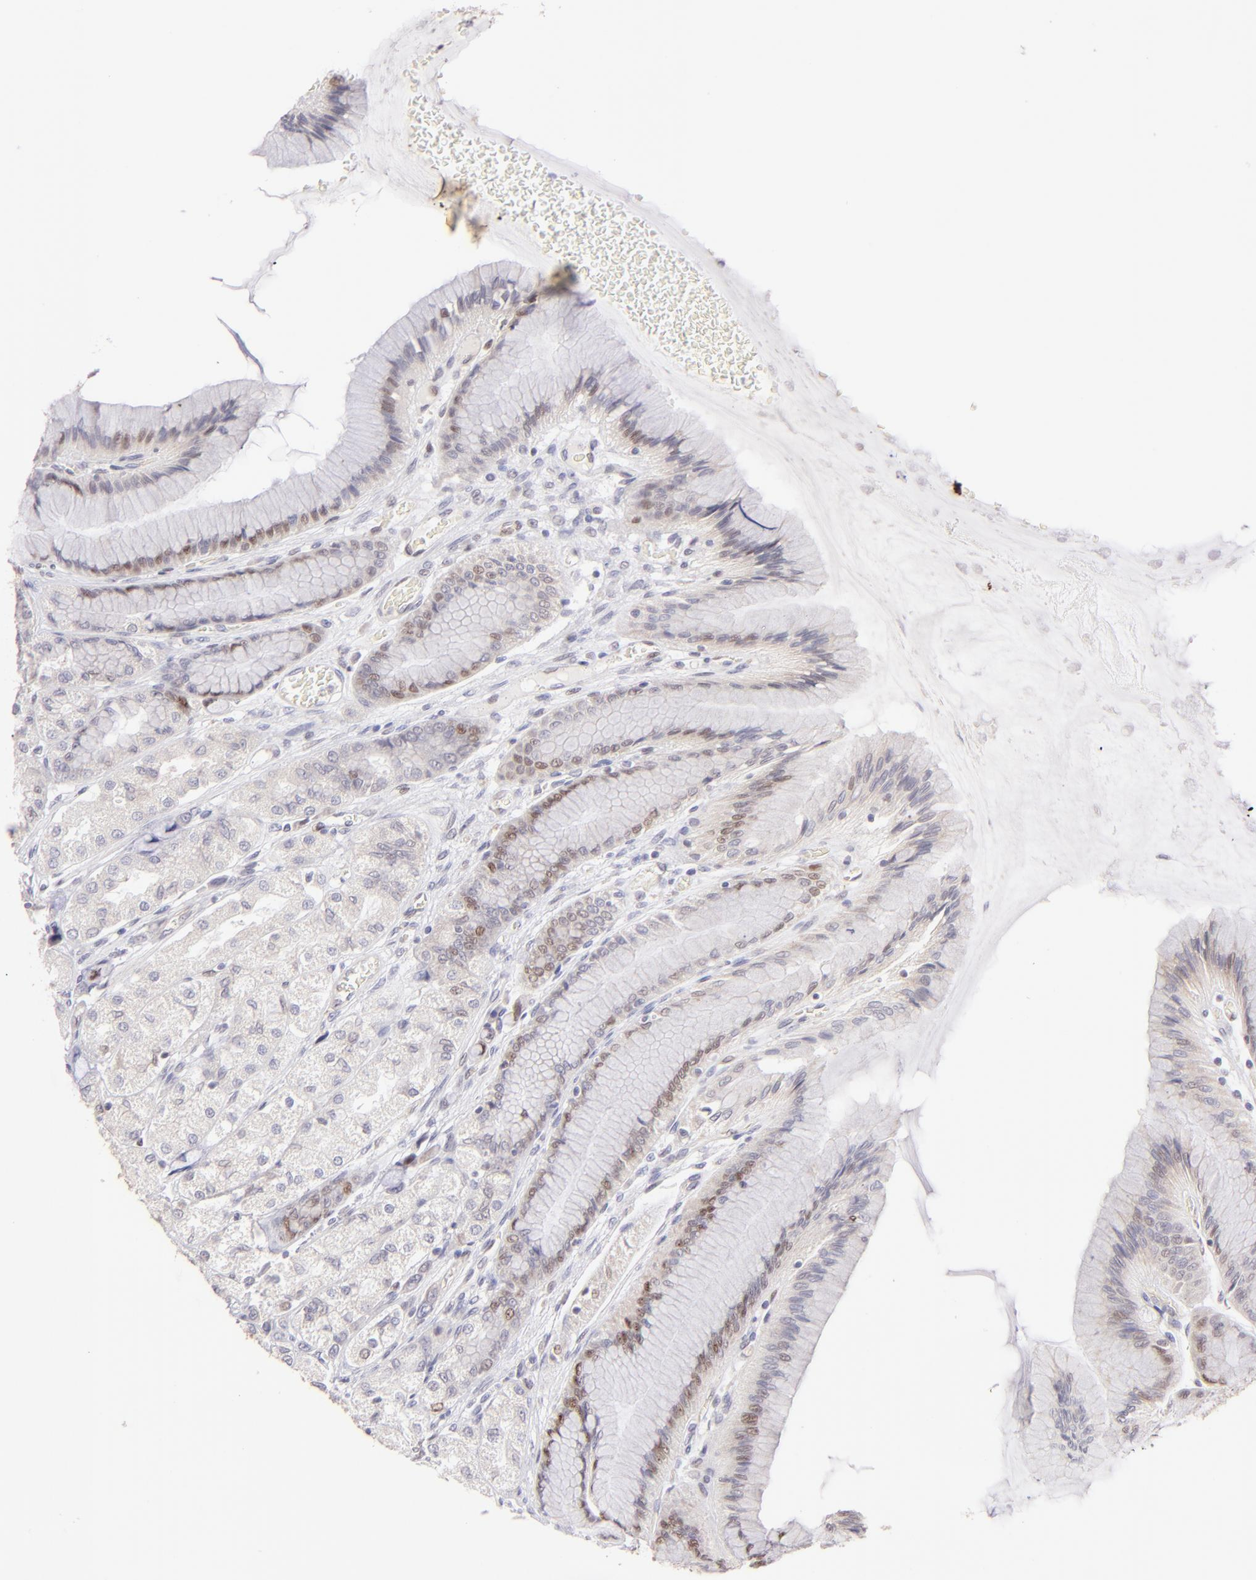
{"staining": {"intensity": "moderate", "quantity": "25%-75%", "location": "nuclear"}, "tissue": "stomach", "cell_type": "Glandular cells", "image_type": "normal", "snomed": [{"axis": "morphology", "description": "Normal tissue, NOS"}, {"axis": "morphology", "description": "Adenocarcinoma, NOS"}, {"axis": "topography", "description": "Stomach"}, {"axis": "topography", "description": "Stomach, lower"}], "caption": "An immunohistochemistry photomicrograph of unremarkable tissue is shown. Protein staining in brown highlights moderate nuclear positivity in stomach within glandular cells.", "gene": "POU2F1", "patient": {"sex": "female", "age": 65}}